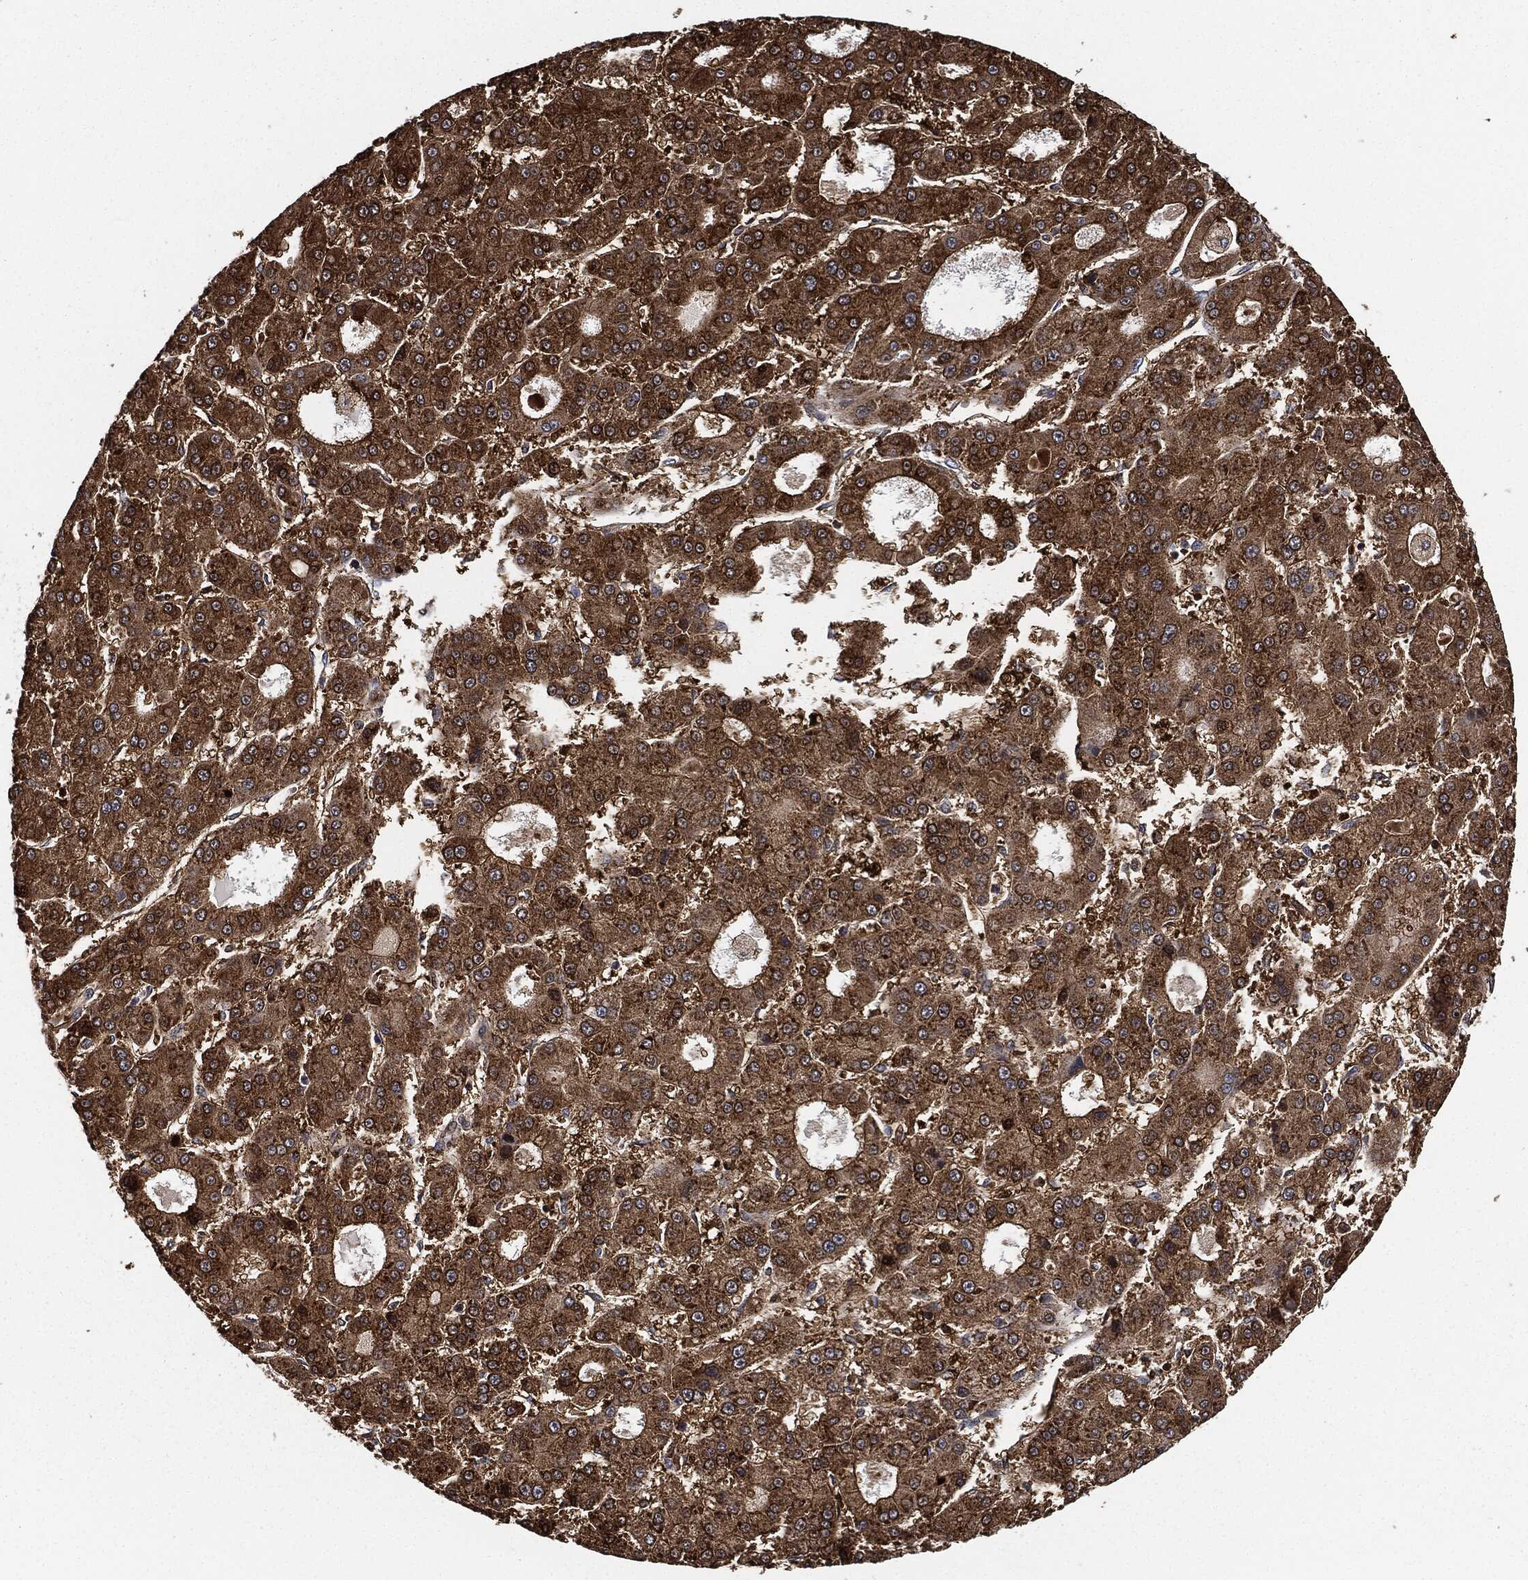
{"staining": {"intensity": "strong", "quantity": ">75%", "location": "cytoplasmic/membranous"}, "tissue": "liver cancer", "cell_type": "Tumor cells", "image_type": "cancer", "snomed": [{"axis": "morphology", "description": "Carcinoma, Hepatocellular, NOS"}, {"axis": "topography", "description": "Liver"}], "caption": "Immunohistochemical staining of human hepatocellular carcinoma (liver) exhibits high levels of strong cytoplasmic/membranous protein positivity in approximately >75% of tumor cells.", "gene": "PRDX2", "patient": {"sex": "male", "age": 70}}